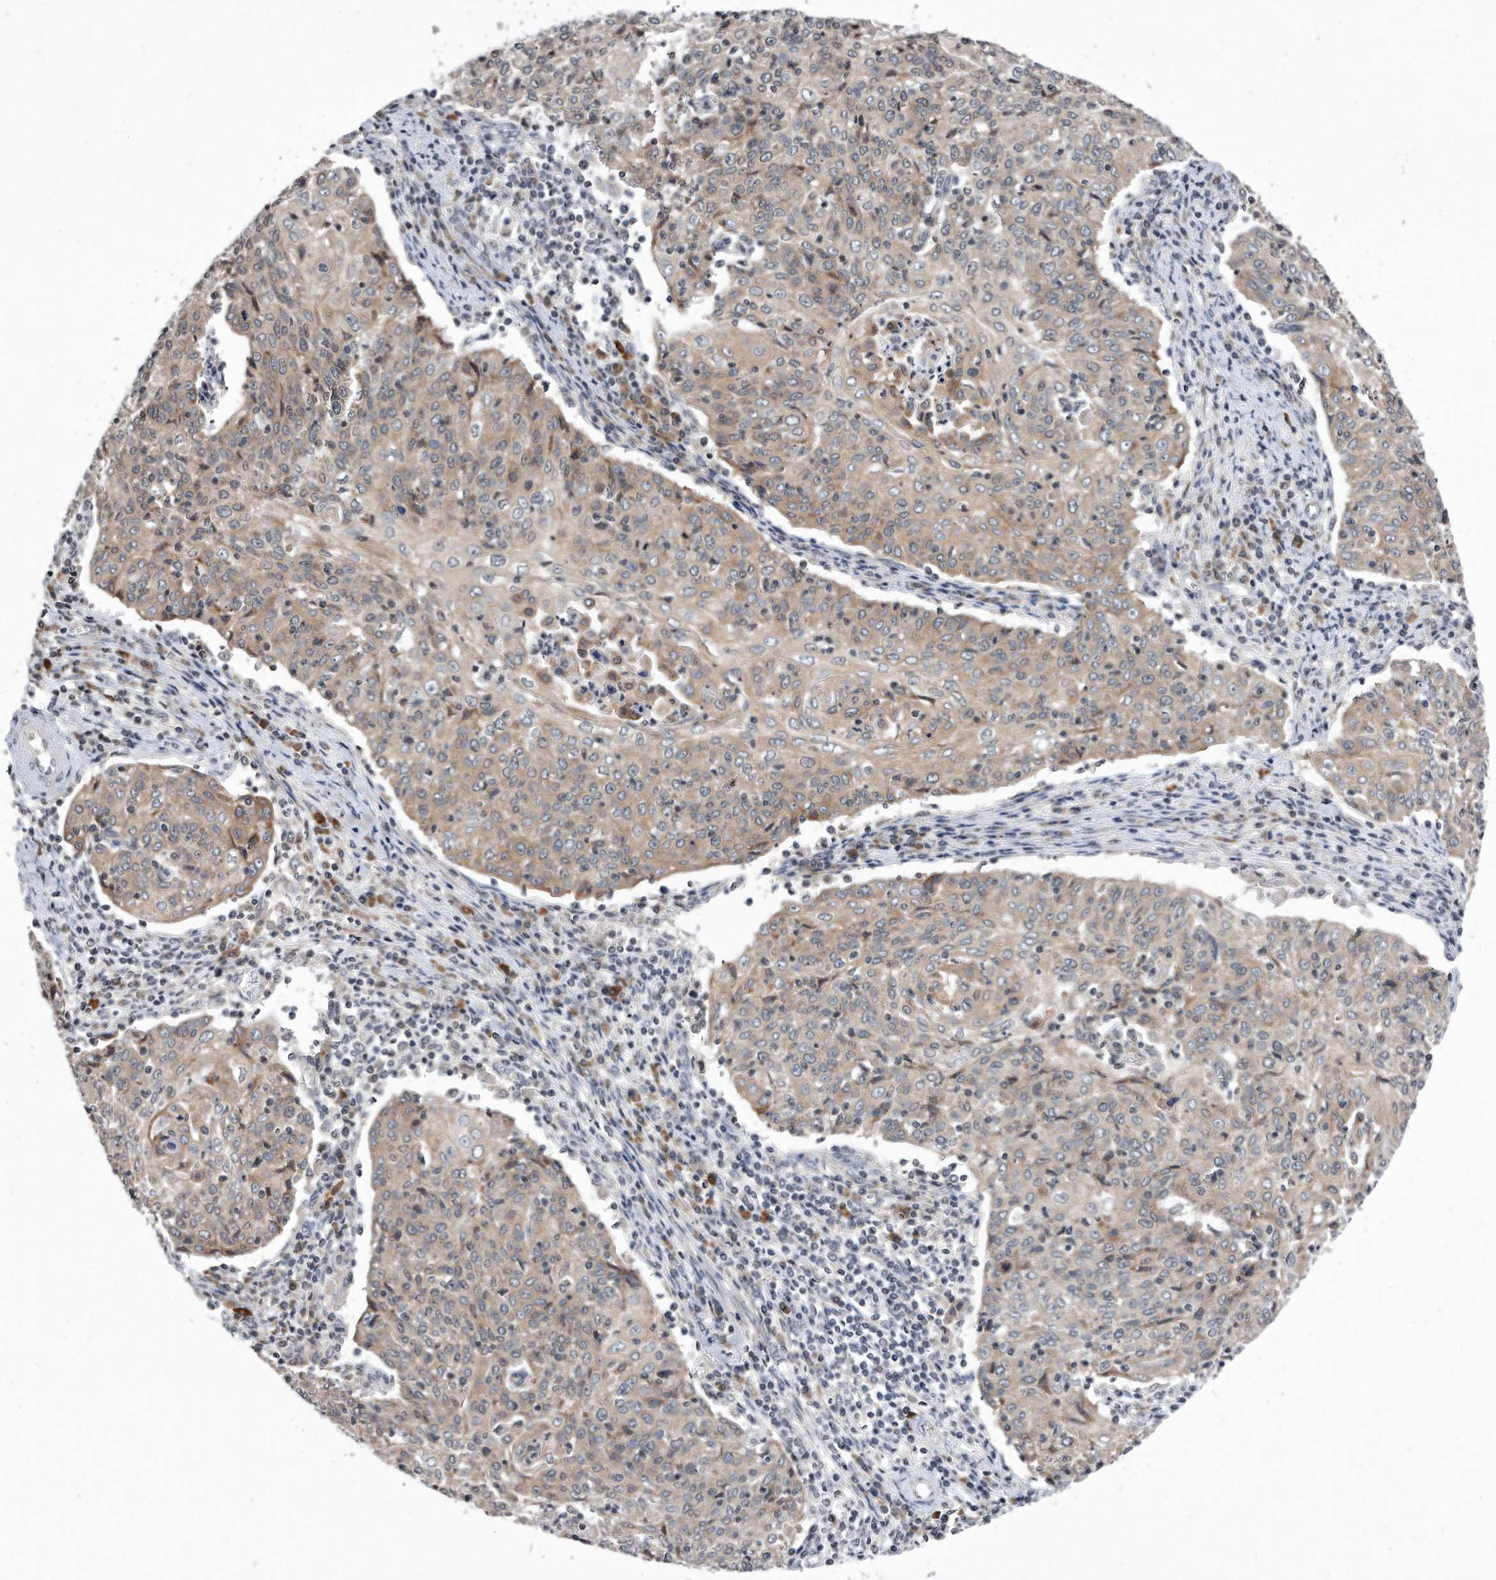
{"staining": {"intensity": "weak", "quantity": ">75%", "location": "cytoplasmic/membranous"}, "tissue": "cervical cancer", "cell_type": "Tumor cells", "image_type": "cancer", "snomed": [{"axis": "morphology", "description": "Squamous cell carcinoma, NOS"}, {"axis": "topography", "description": "Cervix"}], "caption": "About >75% of tumor cells in human cervical cancer (squamous cell carcinoma) demonstrate weak cytoplasmic/membranous protein expression as visualized by brown immunohistochemical staining.", "gene": "DAB1", "patient": {"sex": "female", "age": 48}}